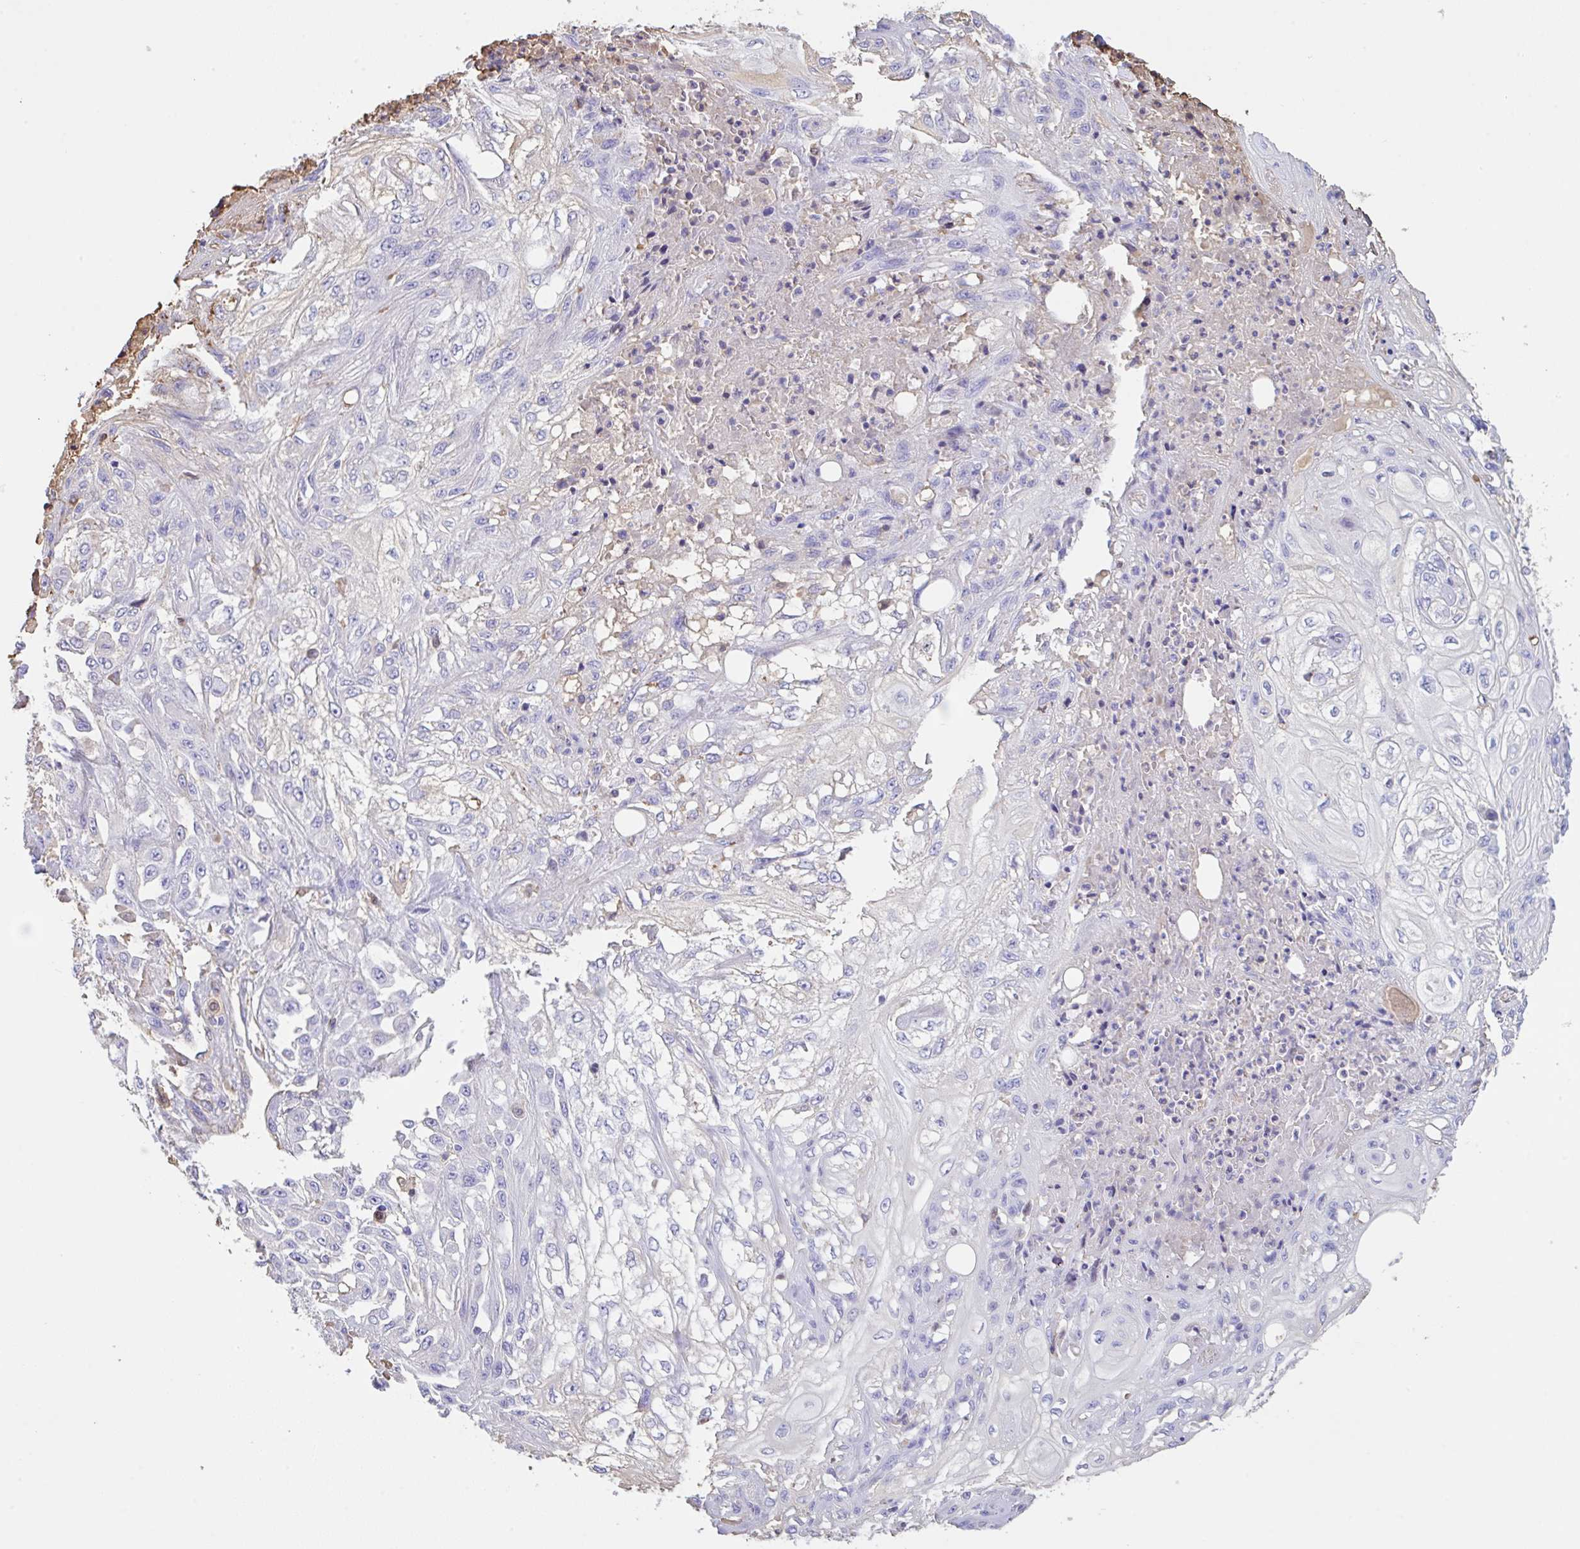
{"staining": {"intensity": "moderate", "quantity": "<25%", "location": "cytoplasmic/membranous"}, "tissue": "skin cancer", "cell_type": "Tumor cells", "image_type": "cancer", "snomed": [{"axis": "morphology", "description": "Squamous cell carcinoma, NOS"}, {"axis": "morphology", "description": "Squamous cell carcinoma, metastatic, NOS"}, {"axis": "topography", "description": "Skin"}, {"axis": "topography", "description": "Lymph node"}], "caption": "Human skin cancer stained with a protein marker displays moderate staining in tumor cells.", "gene": "HOXC12", "patient": {"sex": "male", "age": 75}}